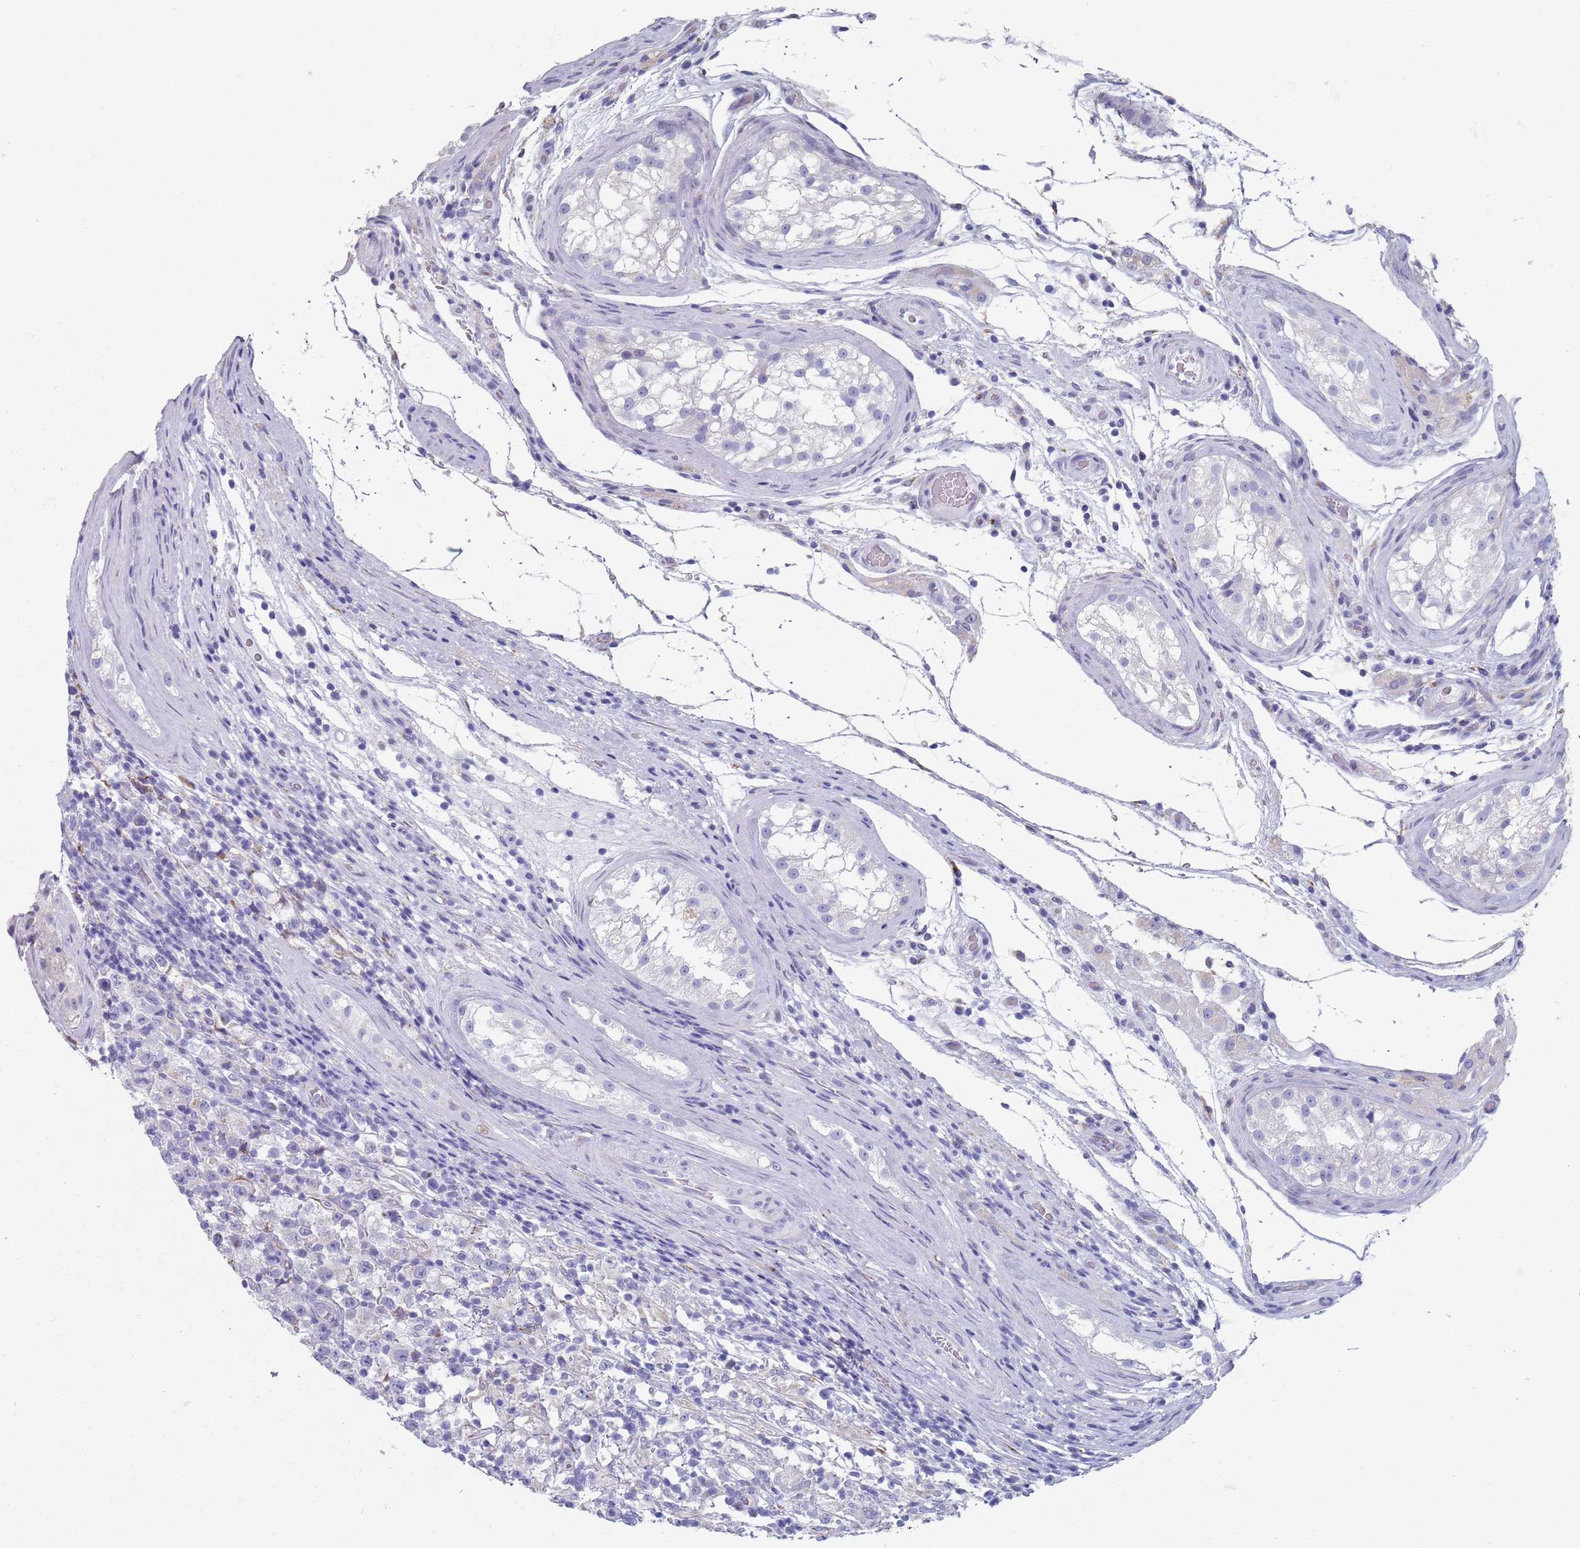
{"staining": {"intensity": "negative", "quantity": "none", "location": "none"}, "tissue": "testis cancer", "cell_type": "Tumor cells", "image_type": "cancer", "snomed": [{"axis": "morphology", "description": "Seminoma, NOS"}, {"axis": "morphology", "description": "Carcinoma, Embryonal, NOS"}, {"axis": "topography", "description": "Testis"}], "caption": "An image of human testis embryonal carcinoma is negative for staining in tumor cells. The staining is performed using DAB brown chromogen with nuclei counter-stained in using hematoxylin.", "gene": "PLOD1", "patient": {"sex": "male", "age": 41}}